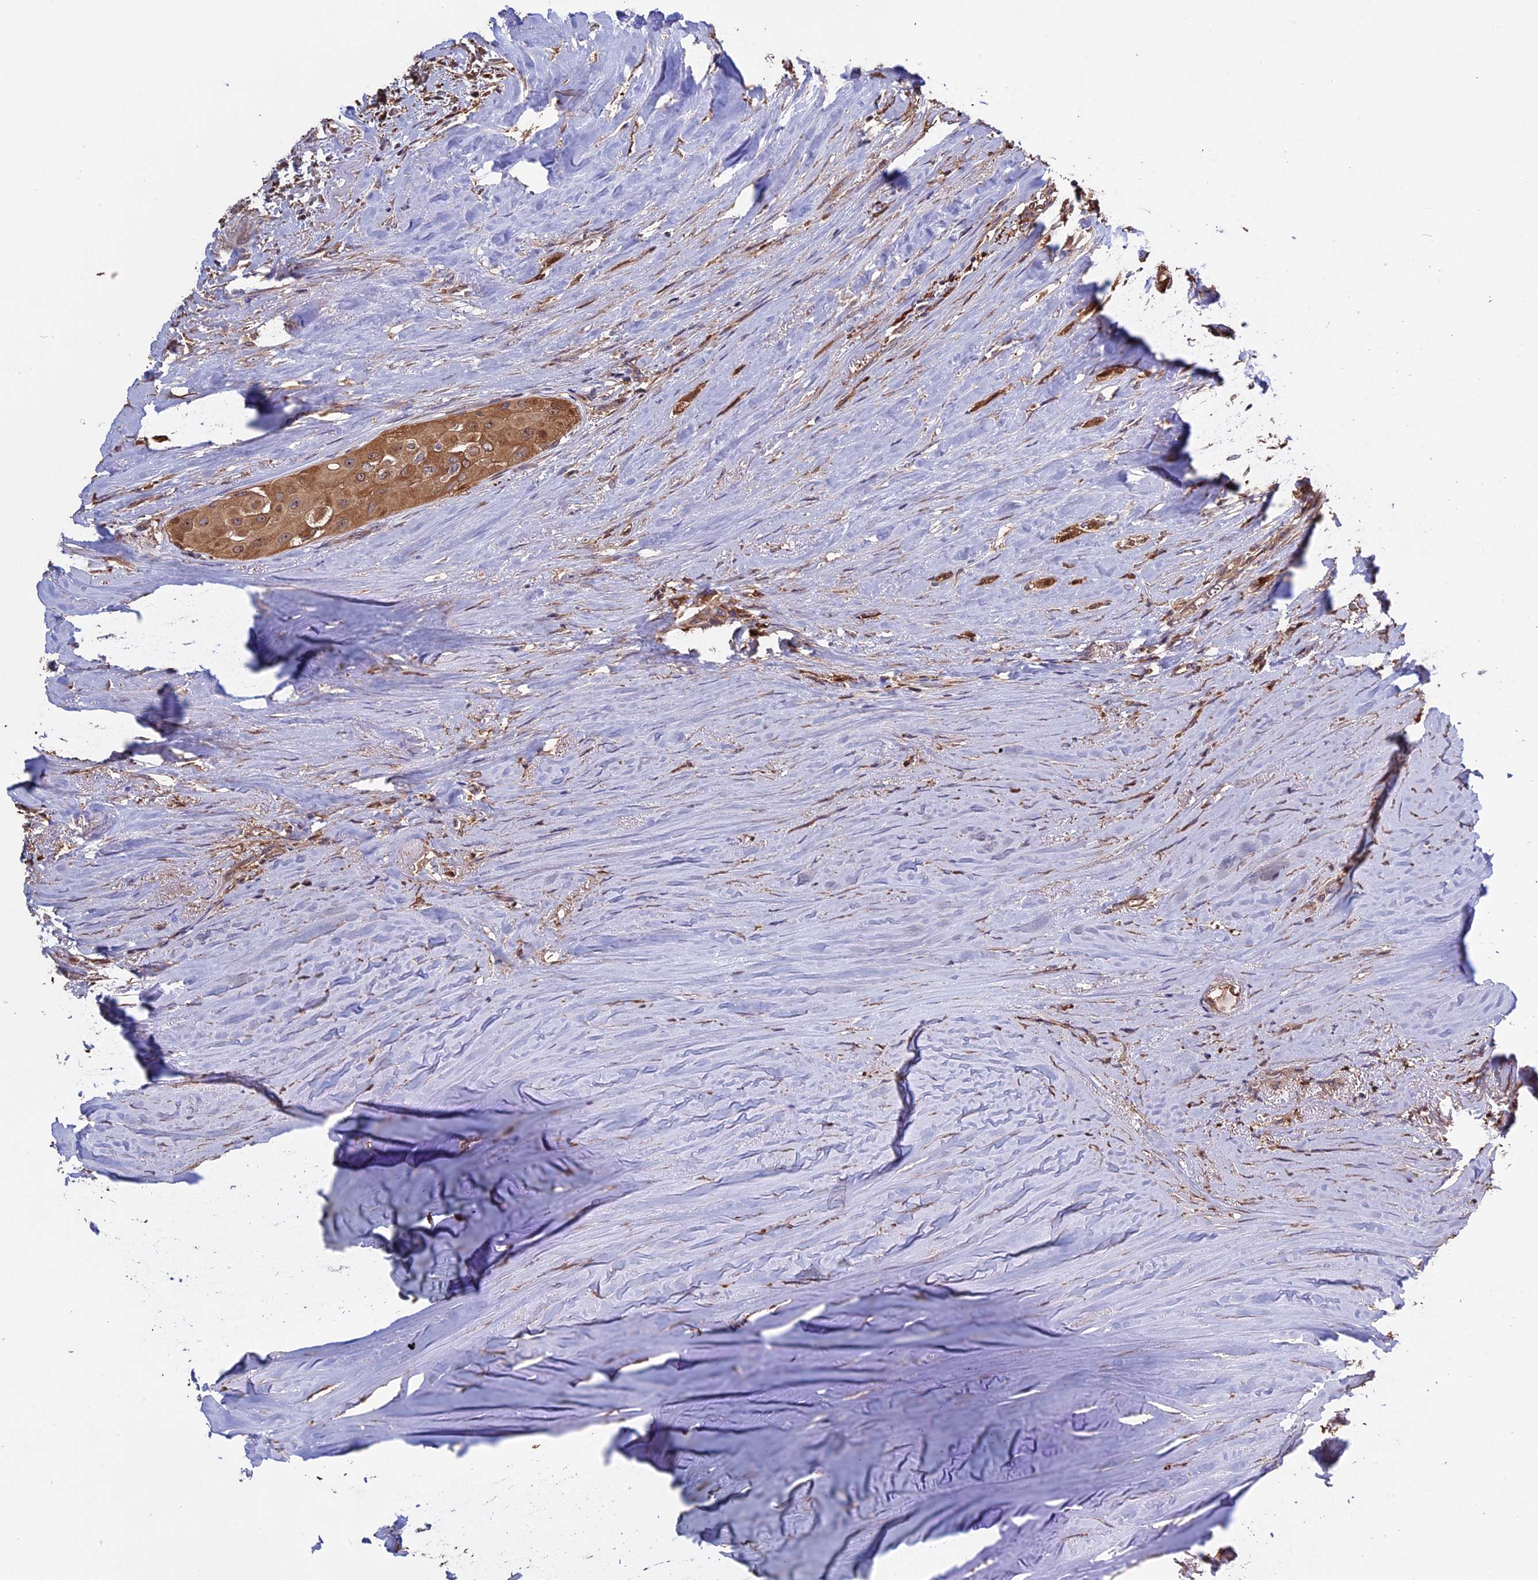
{"staining": {"intensity": "moderate", "quantity": ">75%", "location": "cytoplasmic/membranous"}, "tissue": "thyroid cancer", "cell_type": "Tumor cells", "image_type": "cancer", "snomed": [{"axis": "morphology", "description": "Papillary adenocarcinoma, NOS"}, {"axis": "topography", "description": "Thyroid gland"}], "caption": "Immunohistochemical staining of human thyroid cancer displays medium levels of moderate cytoplasmic/membranous protein positivity in approximately >75% of tumor cells.", "gene": "VWA3A", "patient": {"sex": "female", "age": 59}}